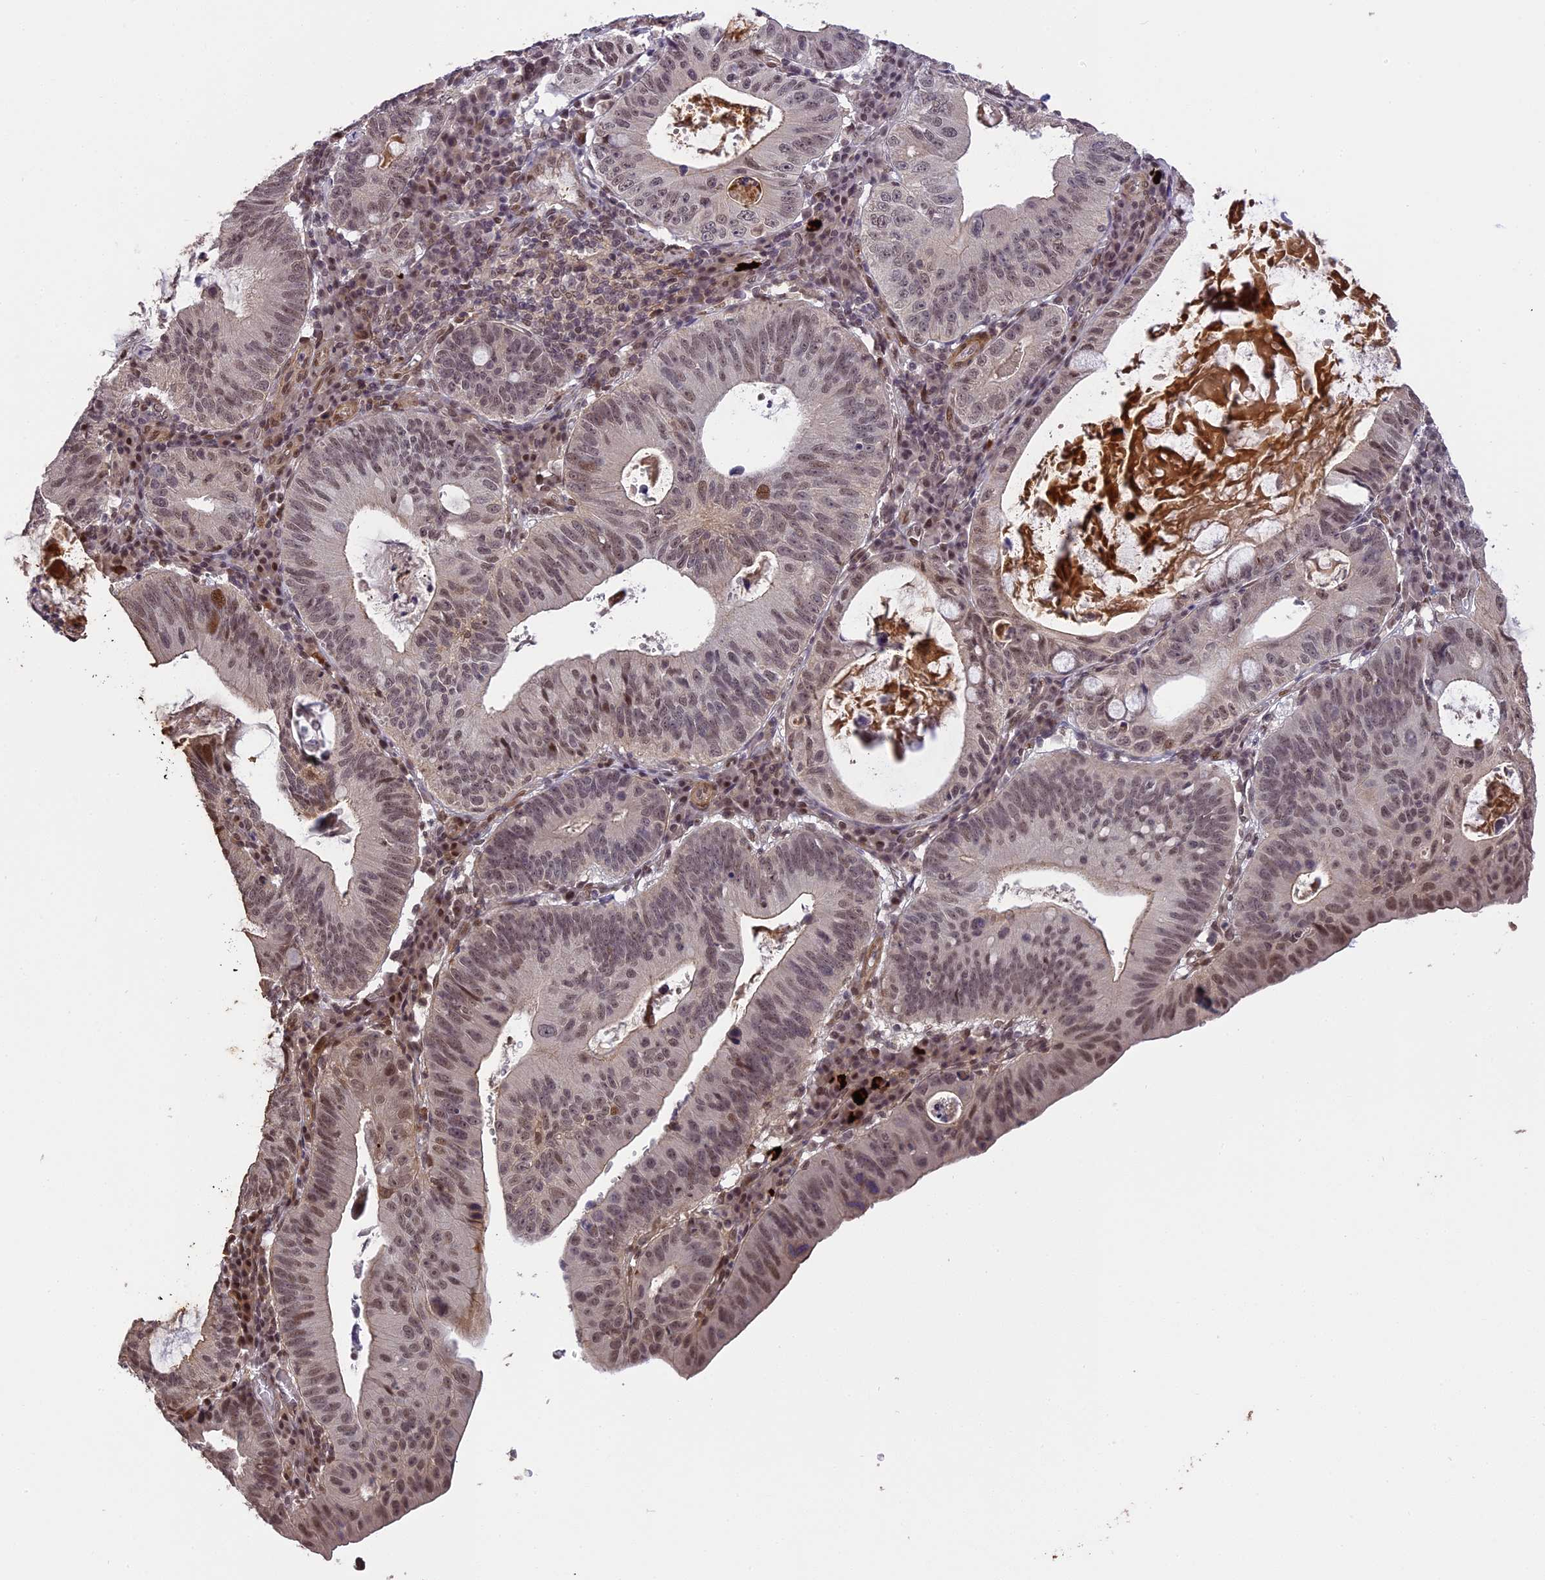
{"staining": {"intensity": "weak", "quantity": "<25%", "location": "nuclear"}, "tissue": "stomach cancer", "cell_type": "Tumor cells", "image_type": "cancer", "snomed": [{"axis": "morphology", "description": "Adenocarcinoma, NOS"}, {"axis": "topography", "description": "Stomach"}], "caption": "Immunohistochemical staining of adenocarcinoma (stomach) shows no significant positivity in tumor cells.", "gene": "PRELID2", "patient": {"sex": "male", "age": 59}}